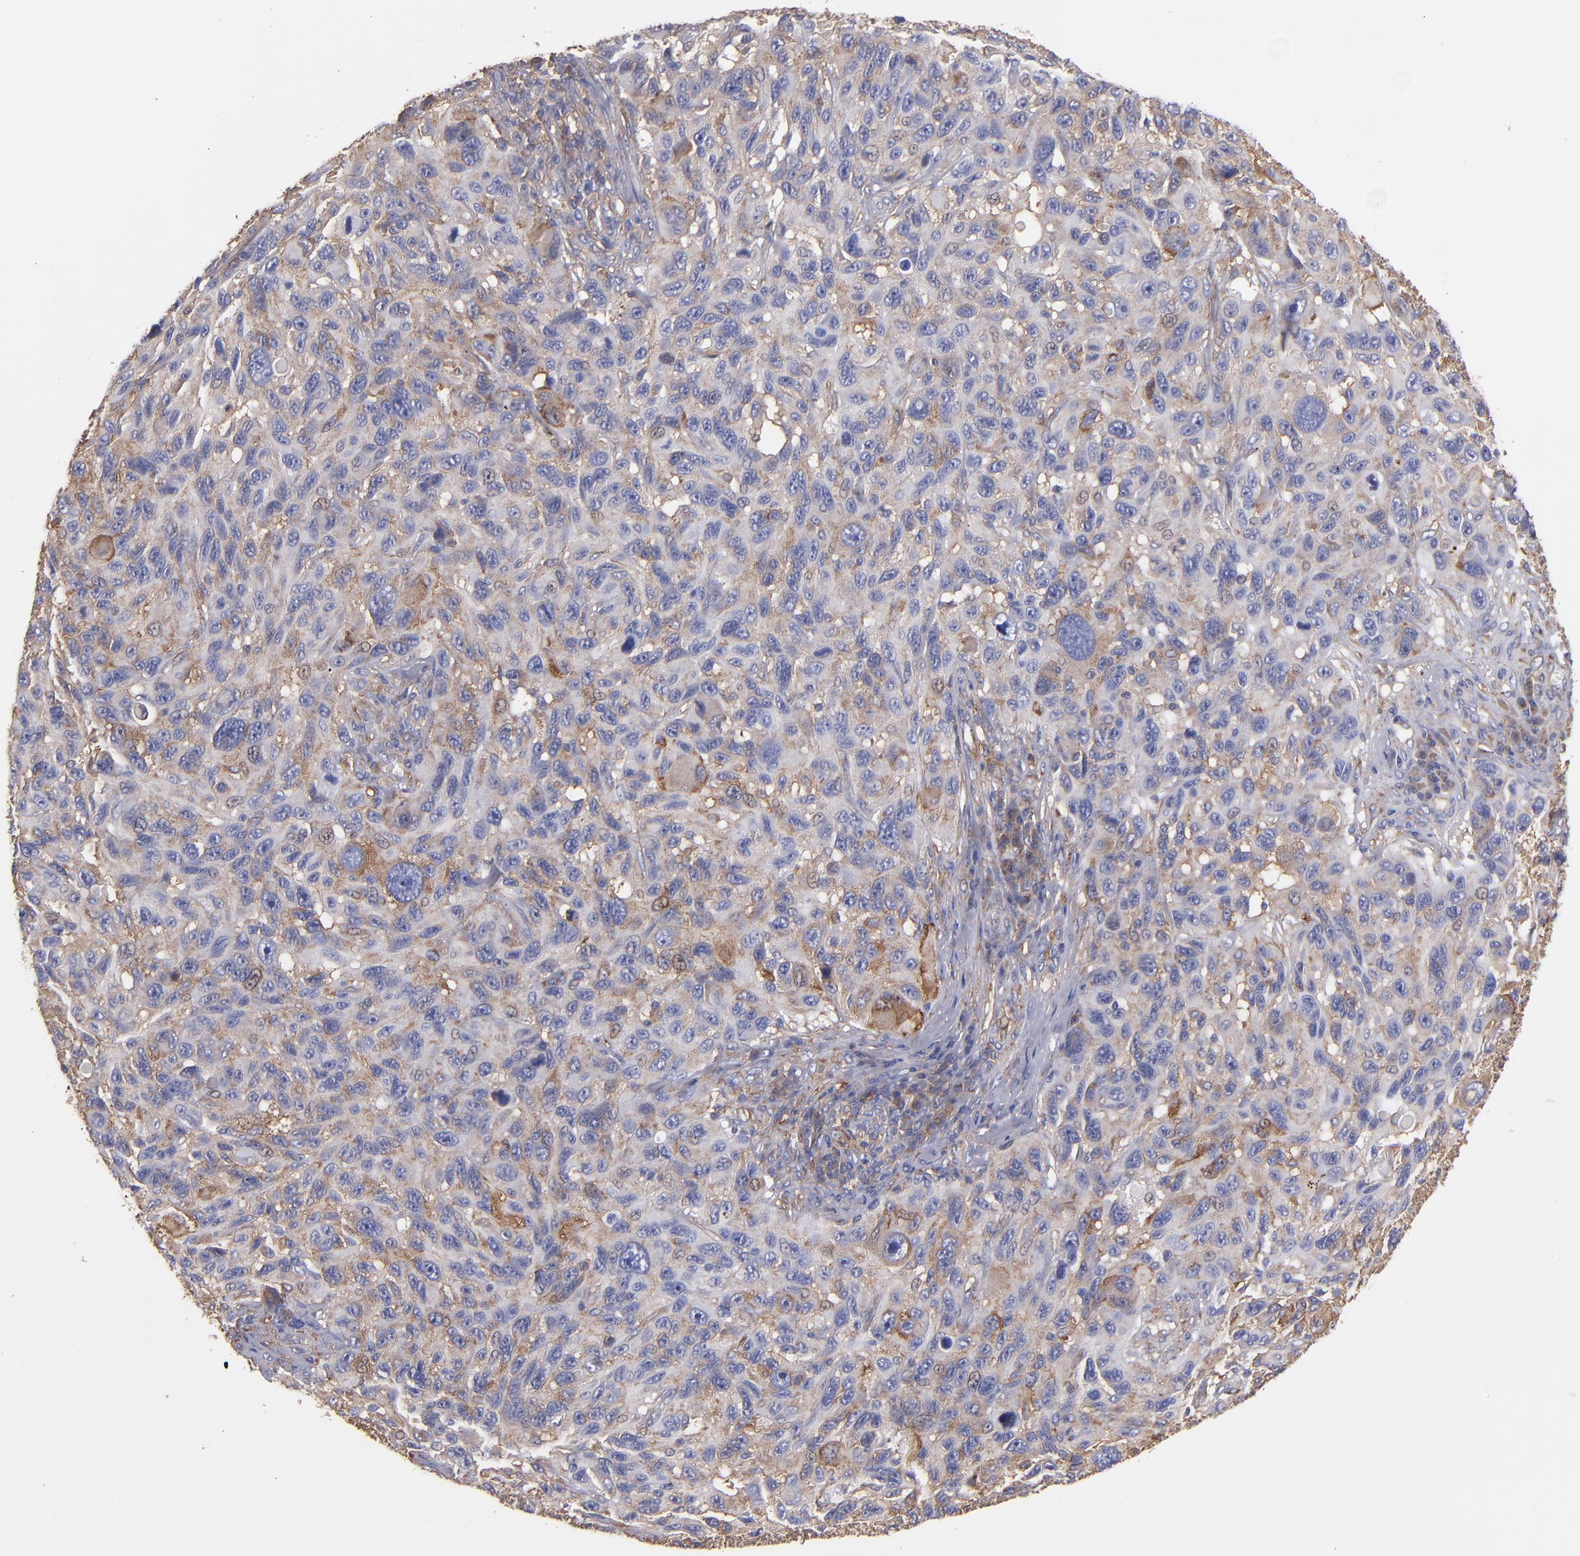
{"staining": {"intensity": "moderate", "quantity": "25%-75%", "location": "cytoplasmic/membranous"}, "tissue": "melanoma", "cell_type": "Tumor cells", "image_type": "cancer", "snomed": [{"axis": "morphology", "description": "Malignant melanoma, NOS"}, {"axis": "topography", "description": "Skin"}], "caption": "The photomicrograph reveals staining of malignant melanoma, revealing moderate cytoplasmic/membranous protein staining (brown color) within tumor cells.", "gene": "MVP", "patient": {"sex": "male", "age": 53}}